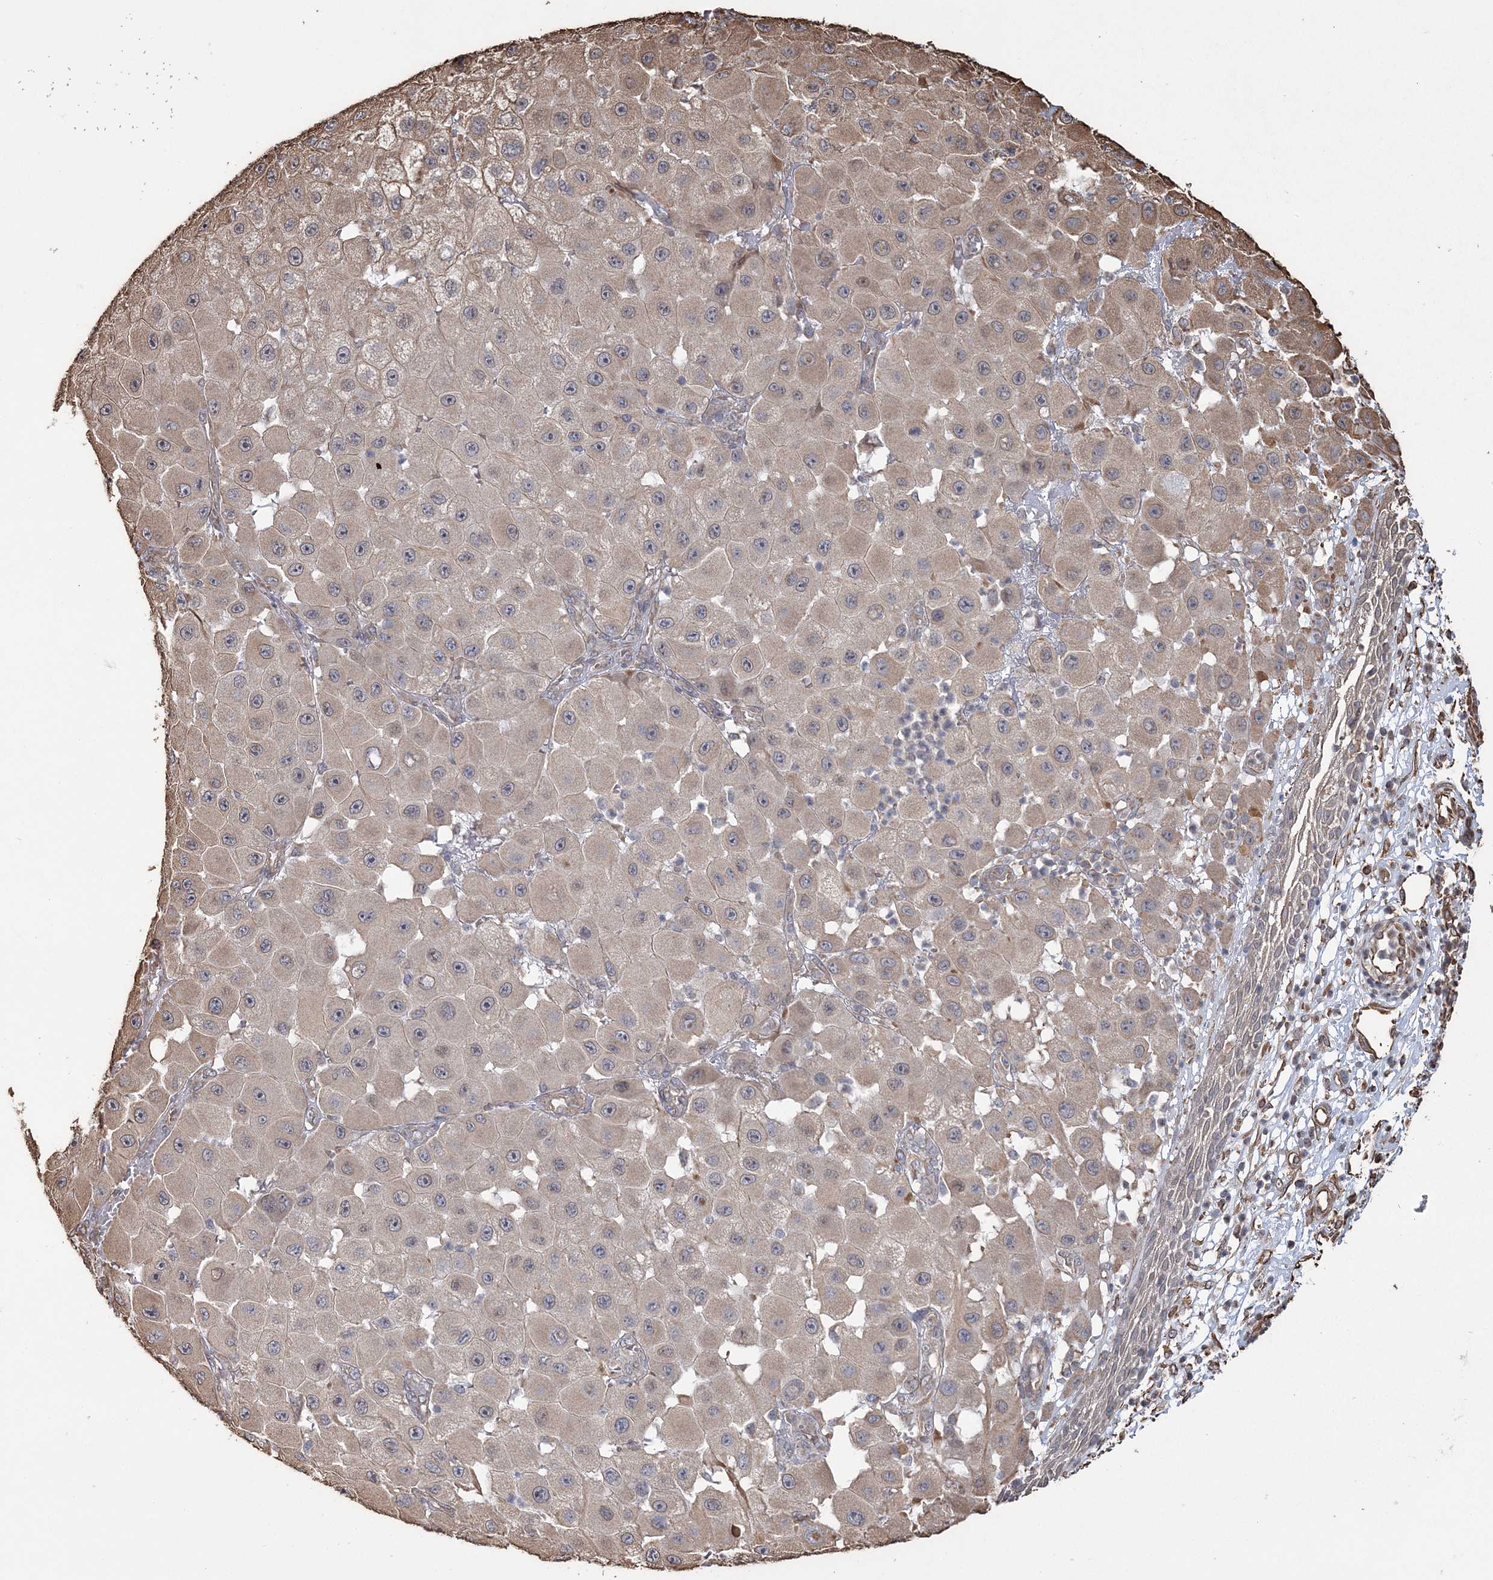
{"staining": {"intensity": "weak", "quantity": "25%-75%", "location": "cytoplasmic/membranous"}, "tissue": "melanoma", "cell_type": "Tumor cells", "image_type": "cancer", "snomed": [{"axis": "morphology", "description": "Malignant melanoma, NOS"}, {"axis": "topography", "description": "Skin"}], "caption": "Protein analysis of melanoma tissue shows weak cytoplasmic/membranous staining in about 25%-75% of tumor cells. (DAB IHC with brightfield microscopy, high magnification).", "gene": "ATP11B", "patient": {"sex": "female", "age": 81}}